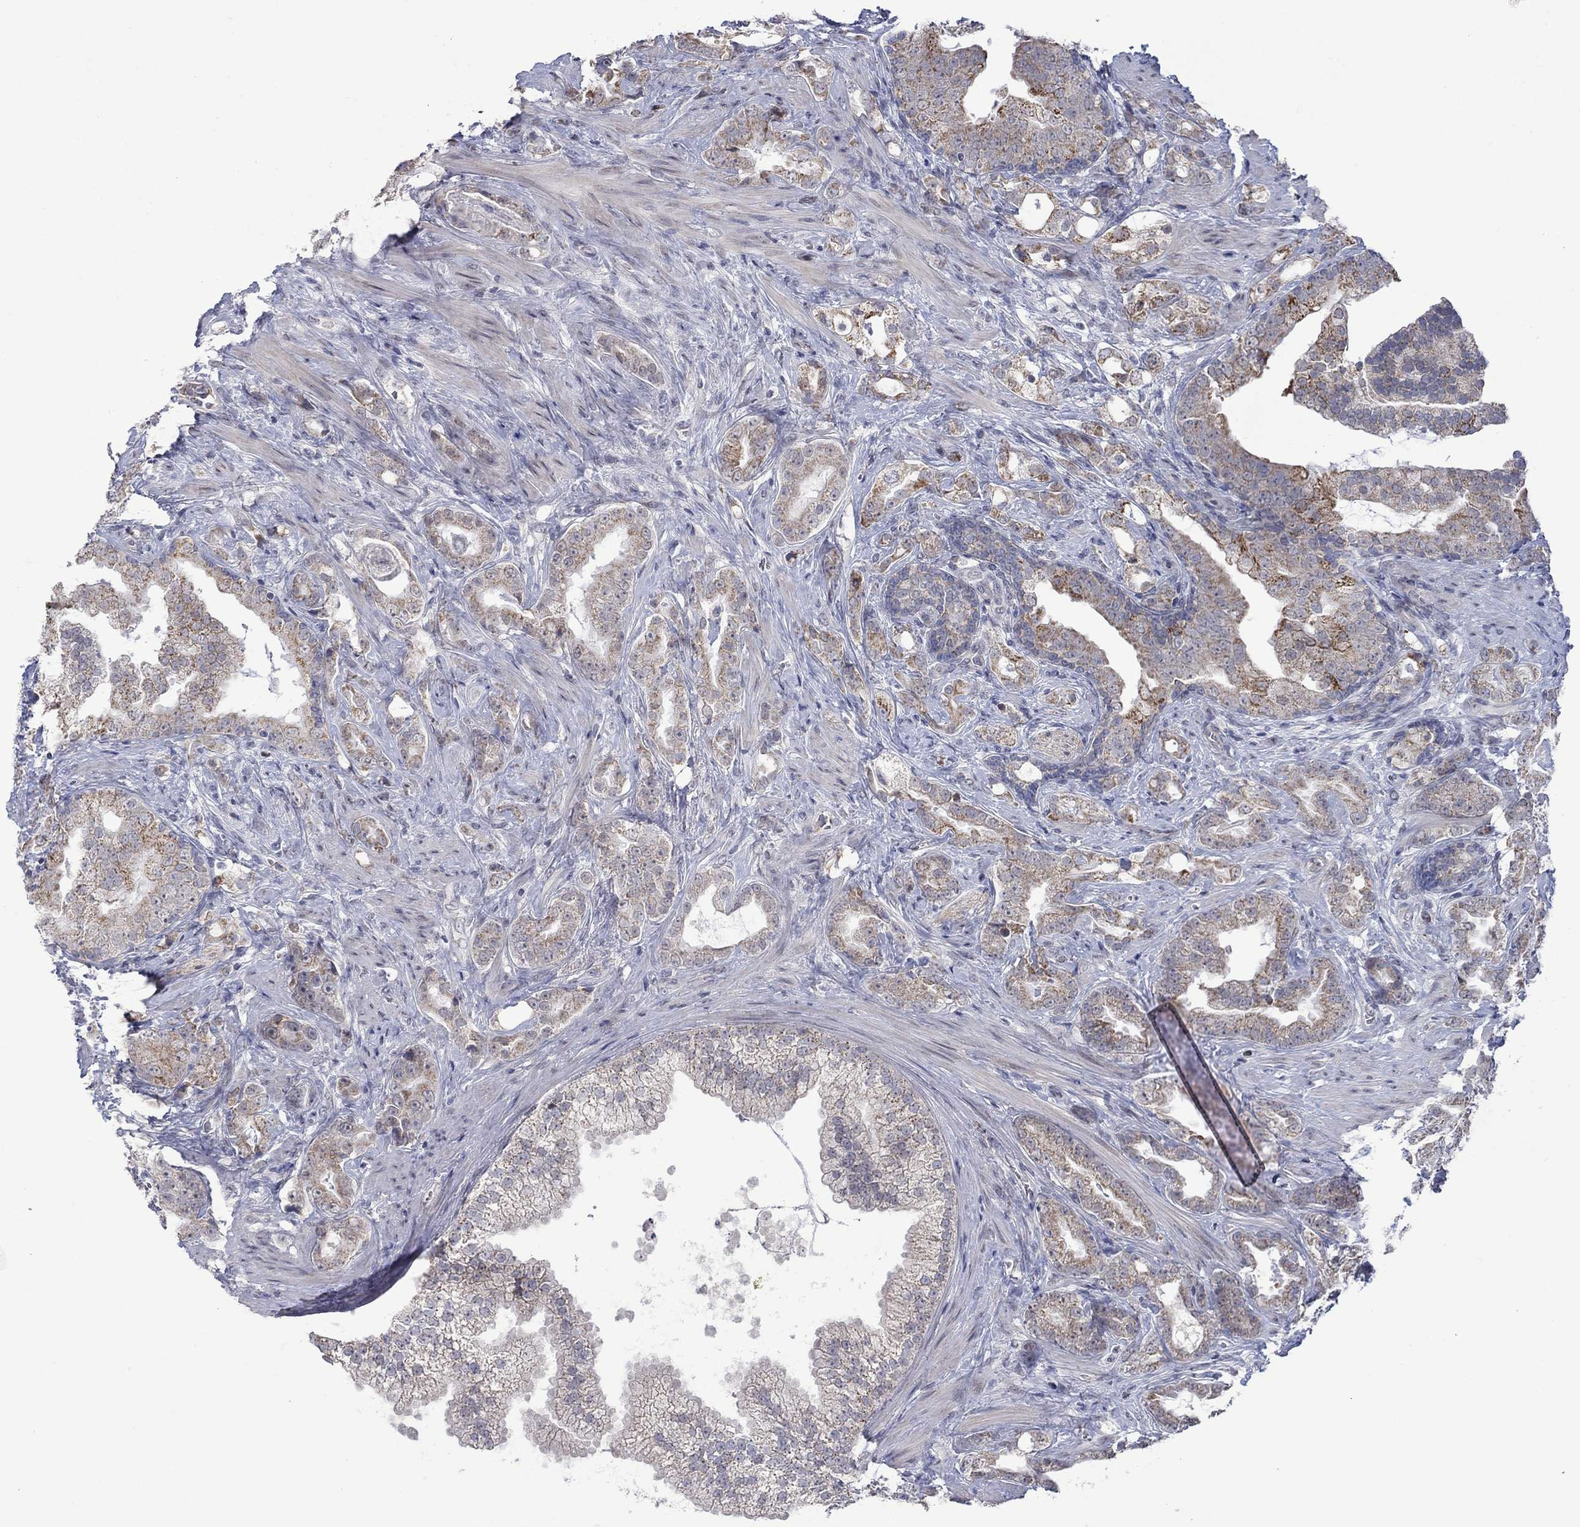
{"staining": {"intensity": "moderate", "quantity": "25%-75%", "location": "cytoplasmic/membranous"}, "tissue": "prostate cancer", "cell_type": "Tumor cells", "image_type": "cancer", "snomed": [{"axis": "morphology", "description": "Adenocarcinoma, NOS"}, {"axis": "topography", "description": "Prostate"}], "caption": "Human prostate cancer stained with a protein marker displays moderate staining in tumor cells.", "gene": "KCNJ16", "patient": {"sex": "male", "age": 57}}